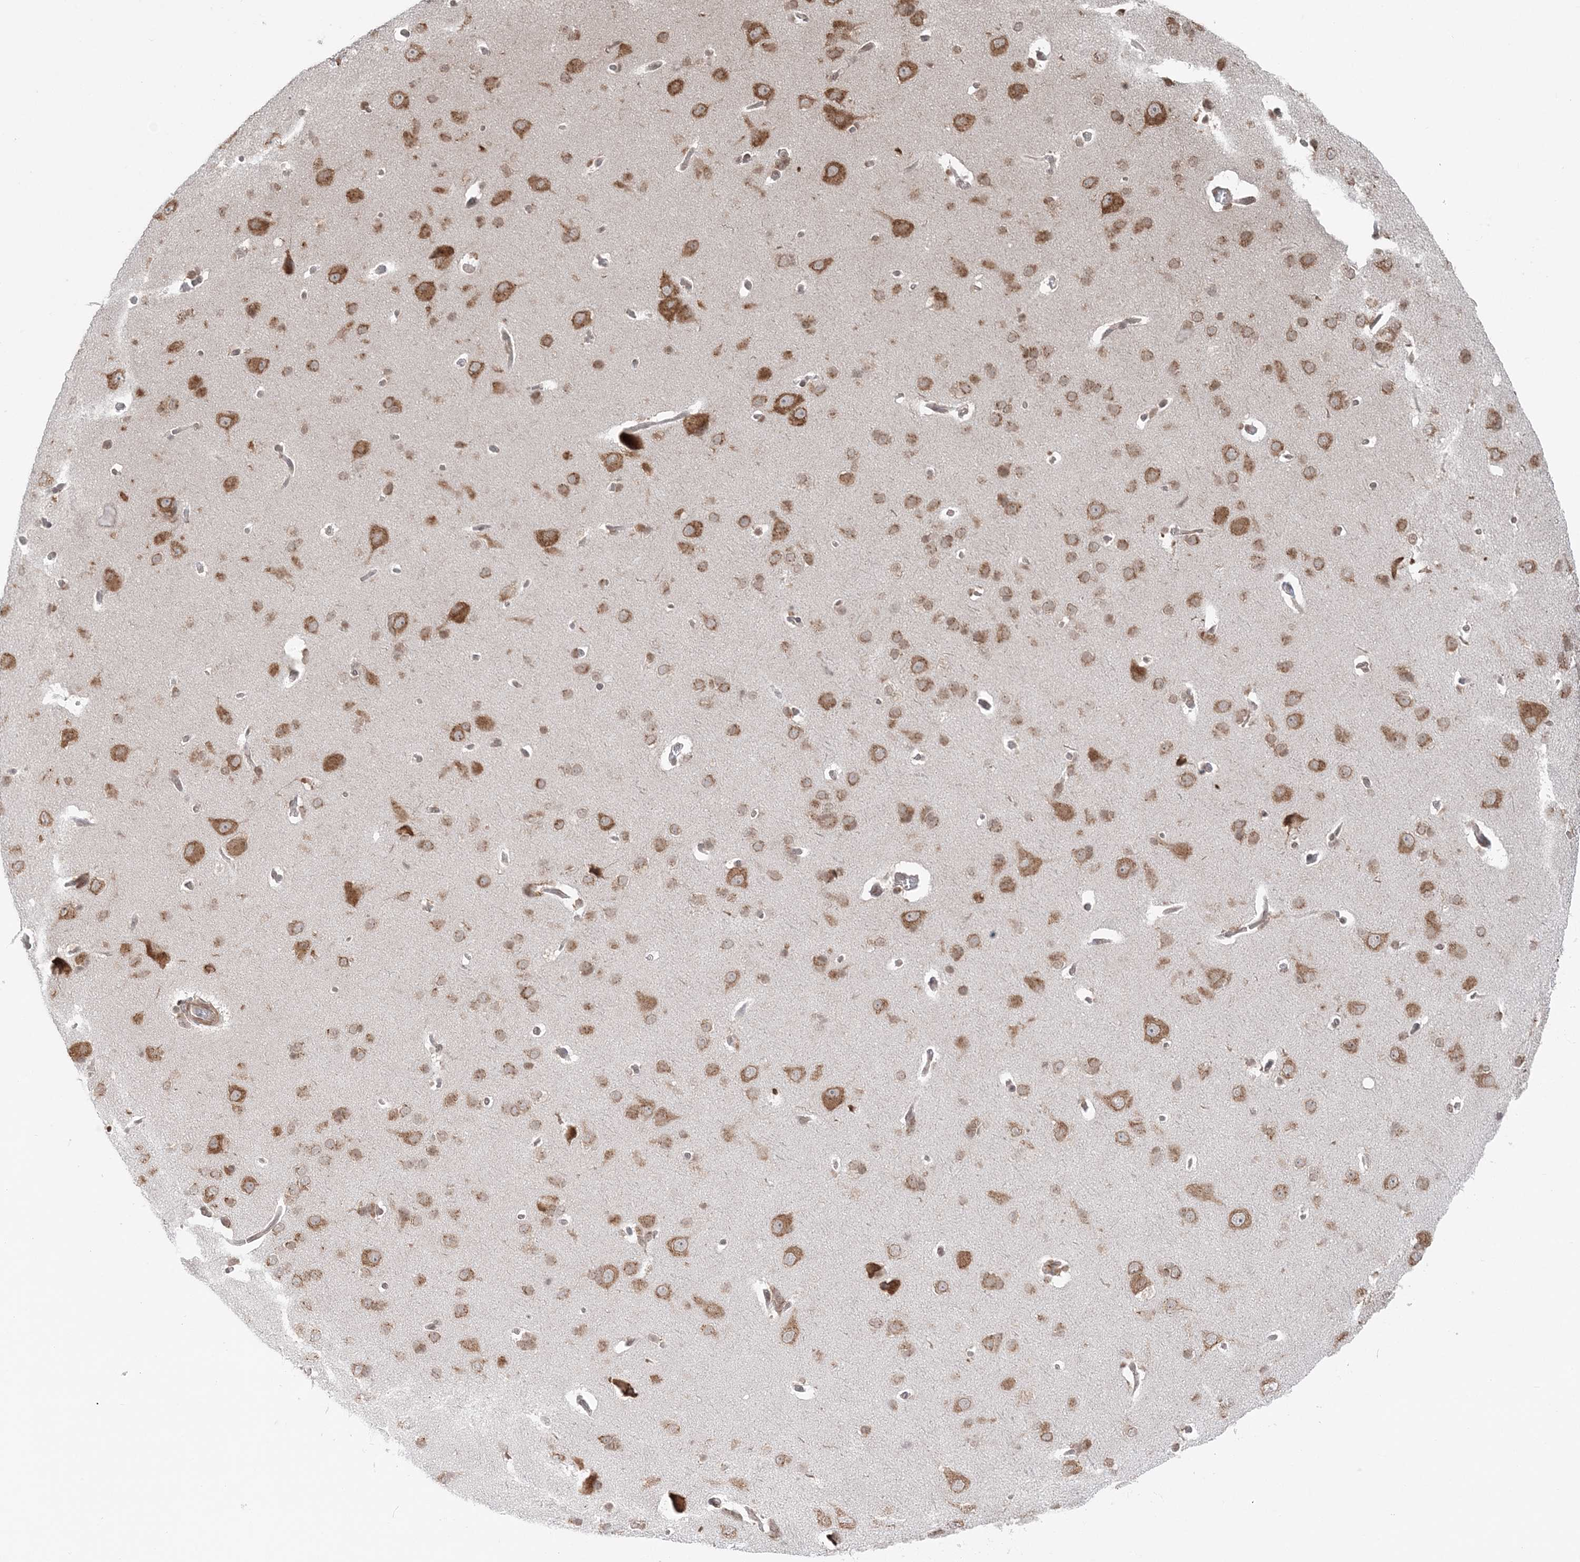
{"staining": {"intensity": "weak", "quantity": "25%-75%", "location": "cytoplasmic/membranous"}, "tissue": "cerebral cortex", "cell_type": "Endothelial cells", "image_type": "normal", "snomed": [{"axis": "morphology", "description": "Normal tissue, NOS"}, {"axis": "topography", "description": "Cerebral cortex"}], "caption": "Weak cytoplasmic/membranous protein positivity is appreciated in about 25%-75% of endothelial cells in cerebral cortex. (DAB IHC with brightfield microscopy, high magnification).", "gene": "TMED10", "patient": {"sex": "male", "age": 62}}